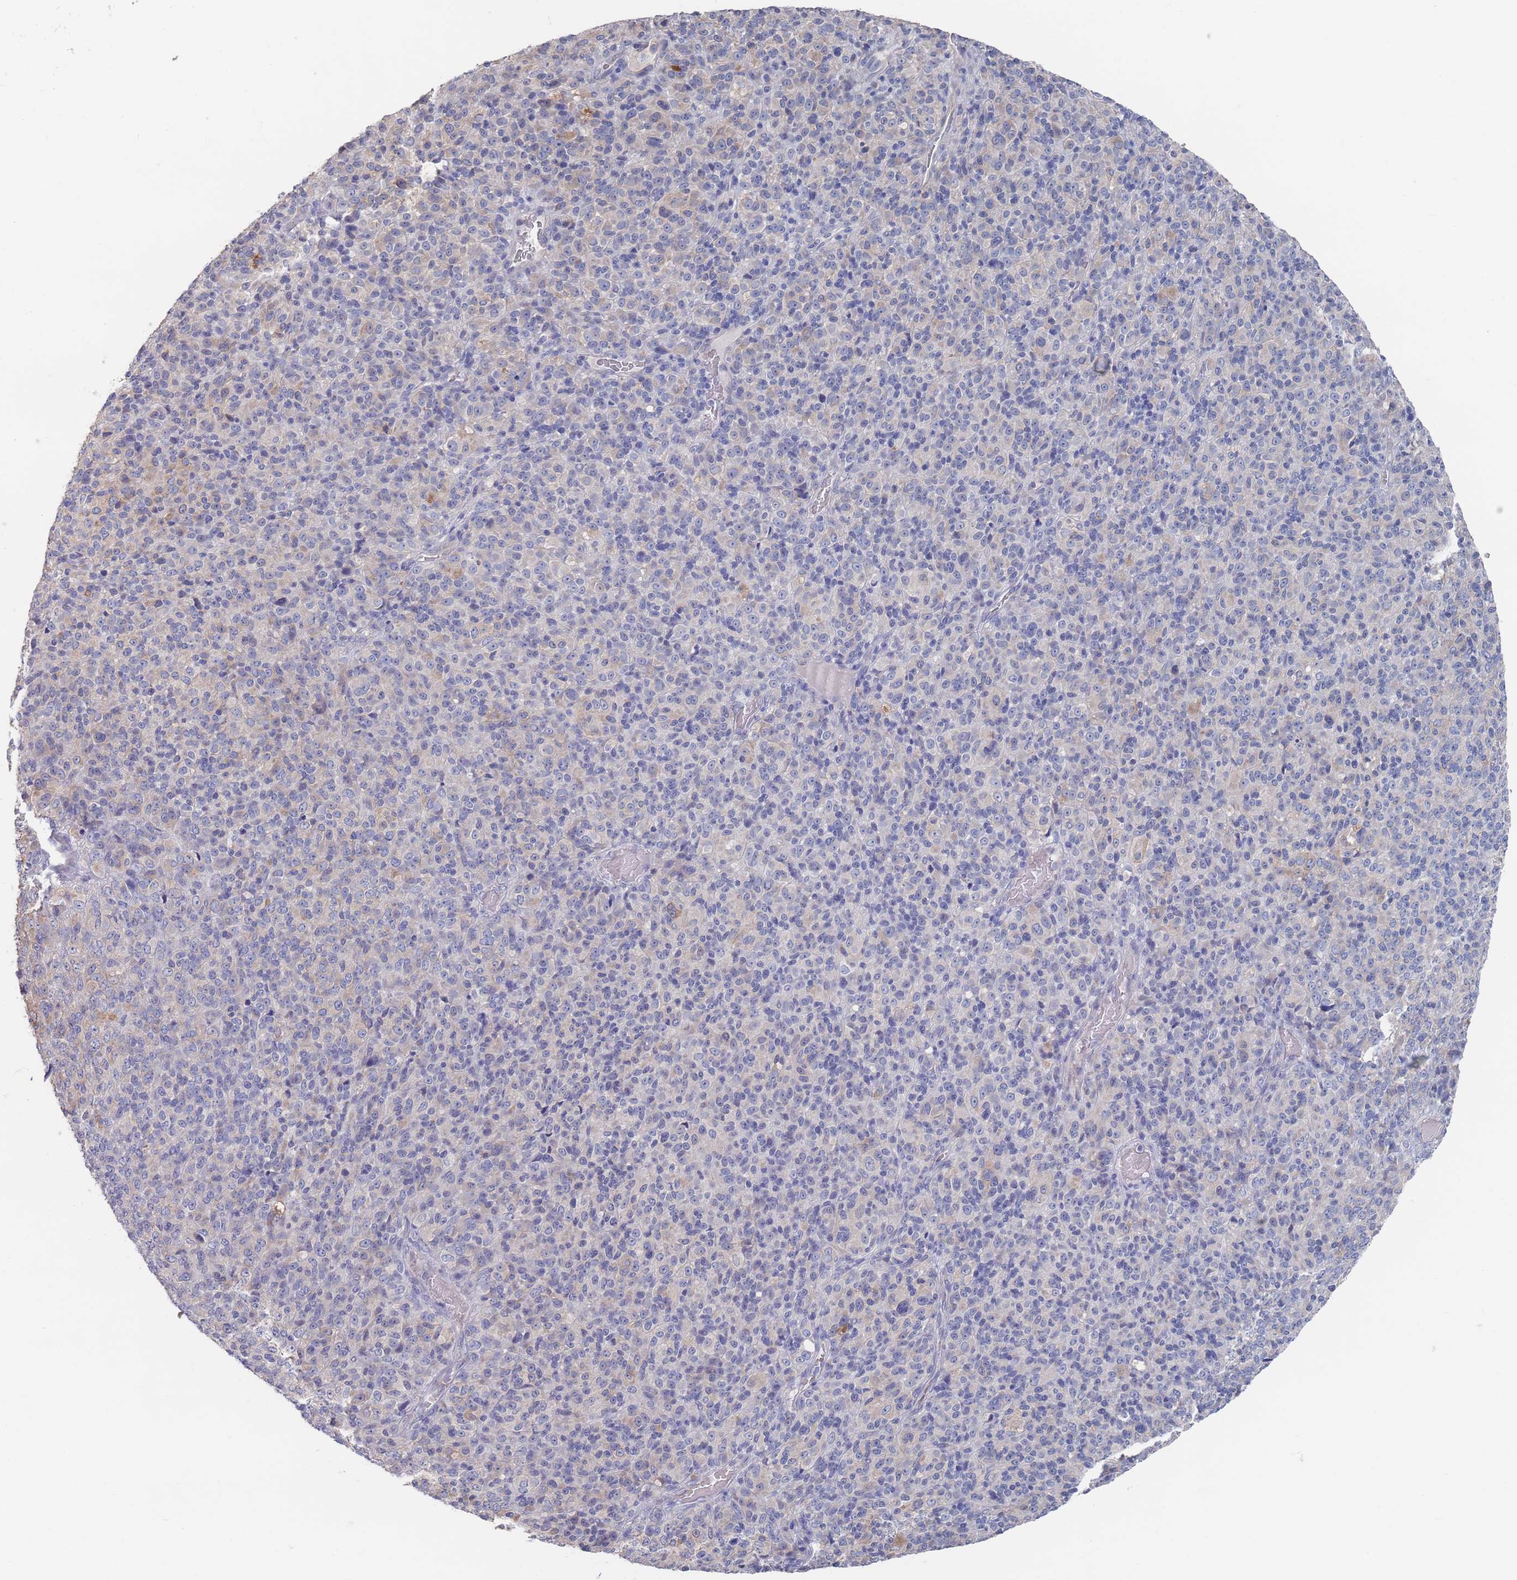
{"staining": {"intensity": "negative", "quantity": "none", "location": "none"}, "tissue": "melanoma", "cell_type": "Tumor cells", "image_type": "cancer", "snomed": [{"axis": "morphology", "description": "Malignant melanoma, Metastatic site"}, {"axis": "topography", "description": "Brain"}], "caption": "Melanoma stained for a protein using IHC shows no expression tumor cells.", "gene": "TMCO3", "patient": {"sex": "female", "age": 56}}